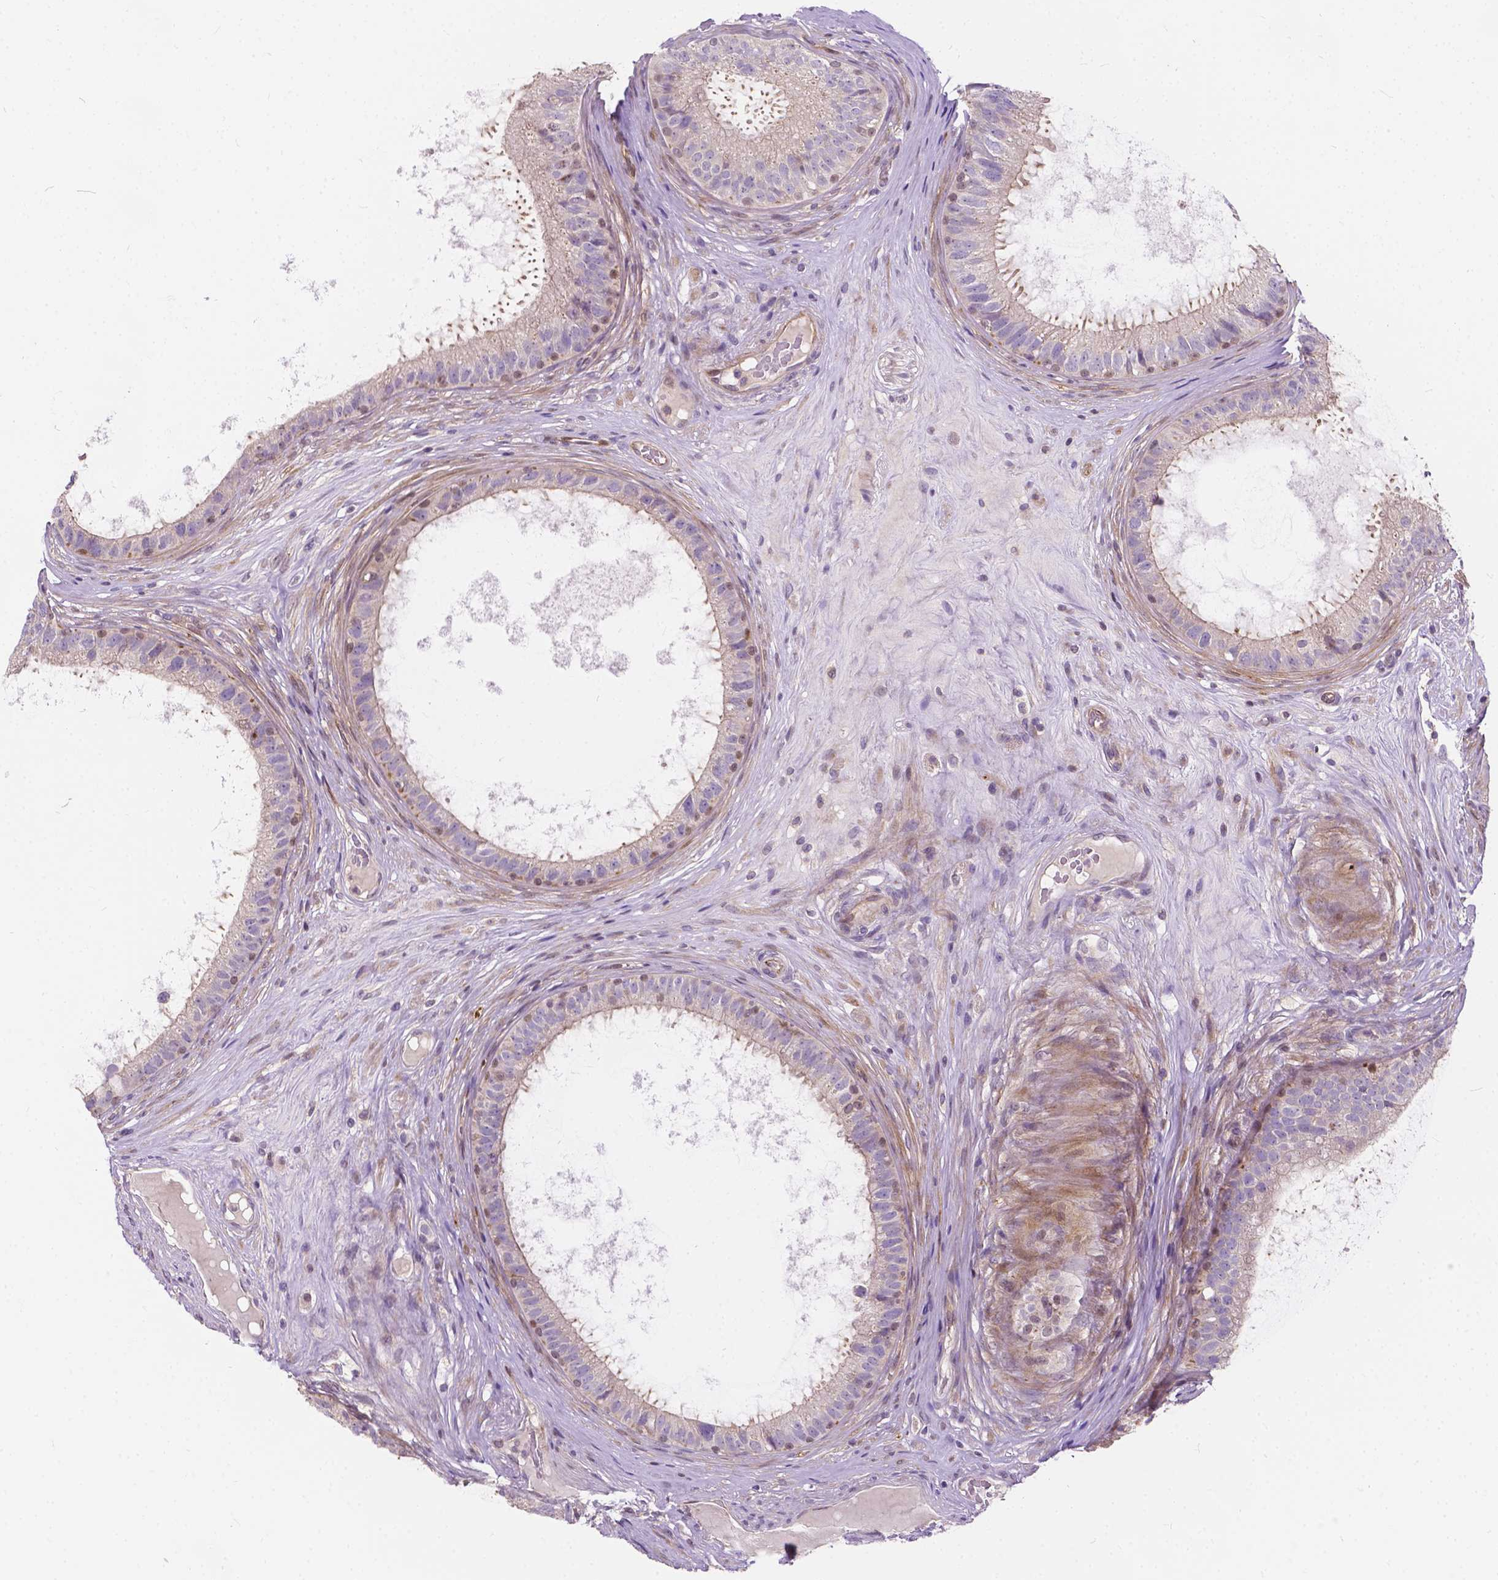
{"staining": {"intensity": "moderate", "quantity": "25%-75%", "location": "nuclear"}, "tissue": "epididymis", "cell_type": "Glandular cells", "image_type": "normal", "snomed": [{"axis": "morphology", "description": "Normal tissue, NOS"}, {"axis": "topography", "description": "Epididymis"}], "caption": "There is medium levels of moderate nuclear staining in glandular cells of unremarkable epididymis, as demonstrated by immunohistochemical staining (brown color).", "gene": "INPP5E", "patient": {"sex": "male", "age": 59}}